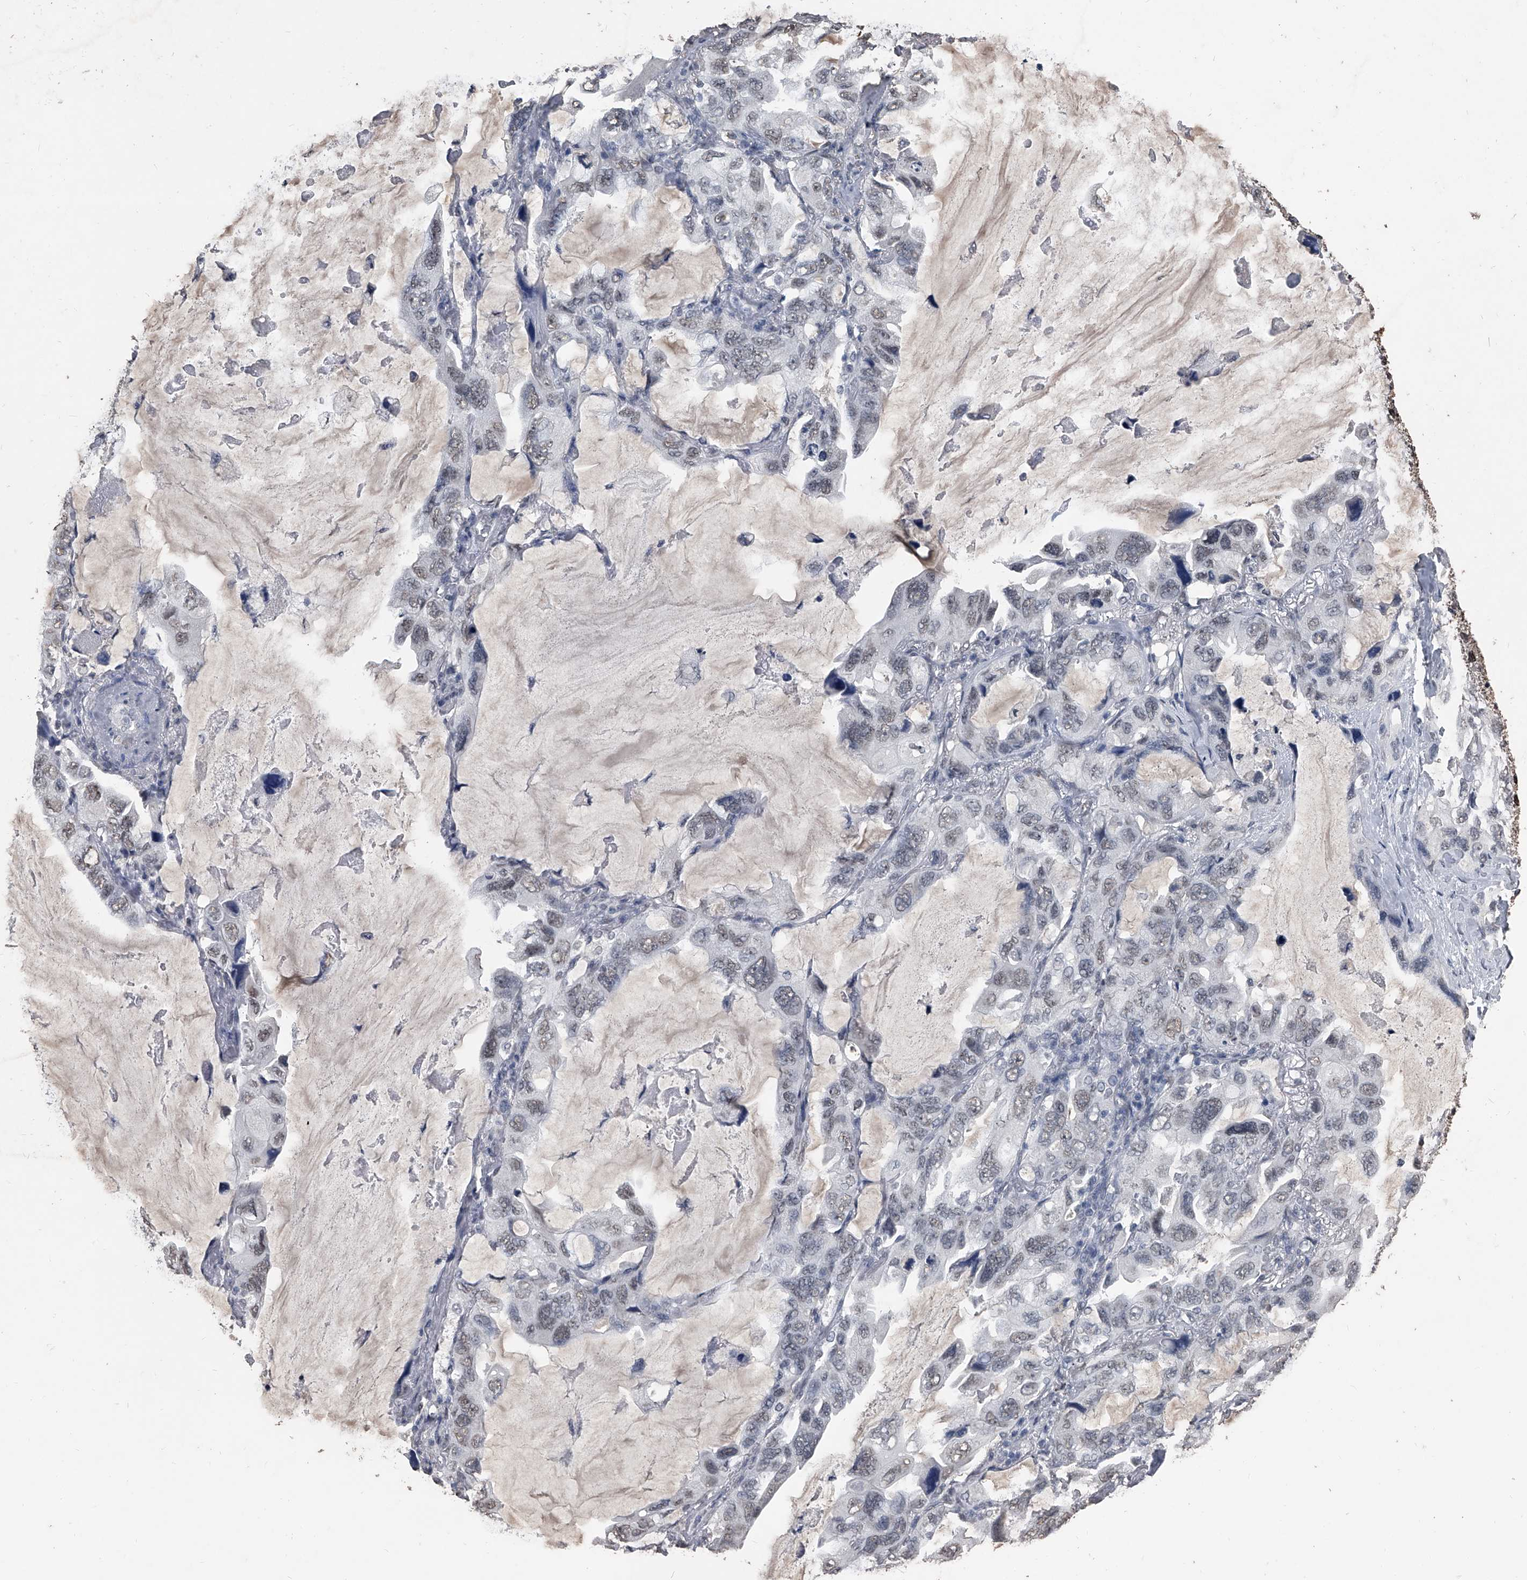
{"staining": {"intensity": "weak", "quantity": "<25%", "location": "nuclear"}, "tissue": "lung cancer", "cell_type": "Tumor cells", "image_type": "cancer", "snomed": [{"axis": "morphology", "description": "Squamous cell carcinoma, NOS"}, {"axis": "topography", "description": "Lung"}], "caption": "Tumor cells show no significant protein positivity in lung squamous cell carcinoma.", "gene": "MATR3", "patient": {"sex": "female", "age": 73}}